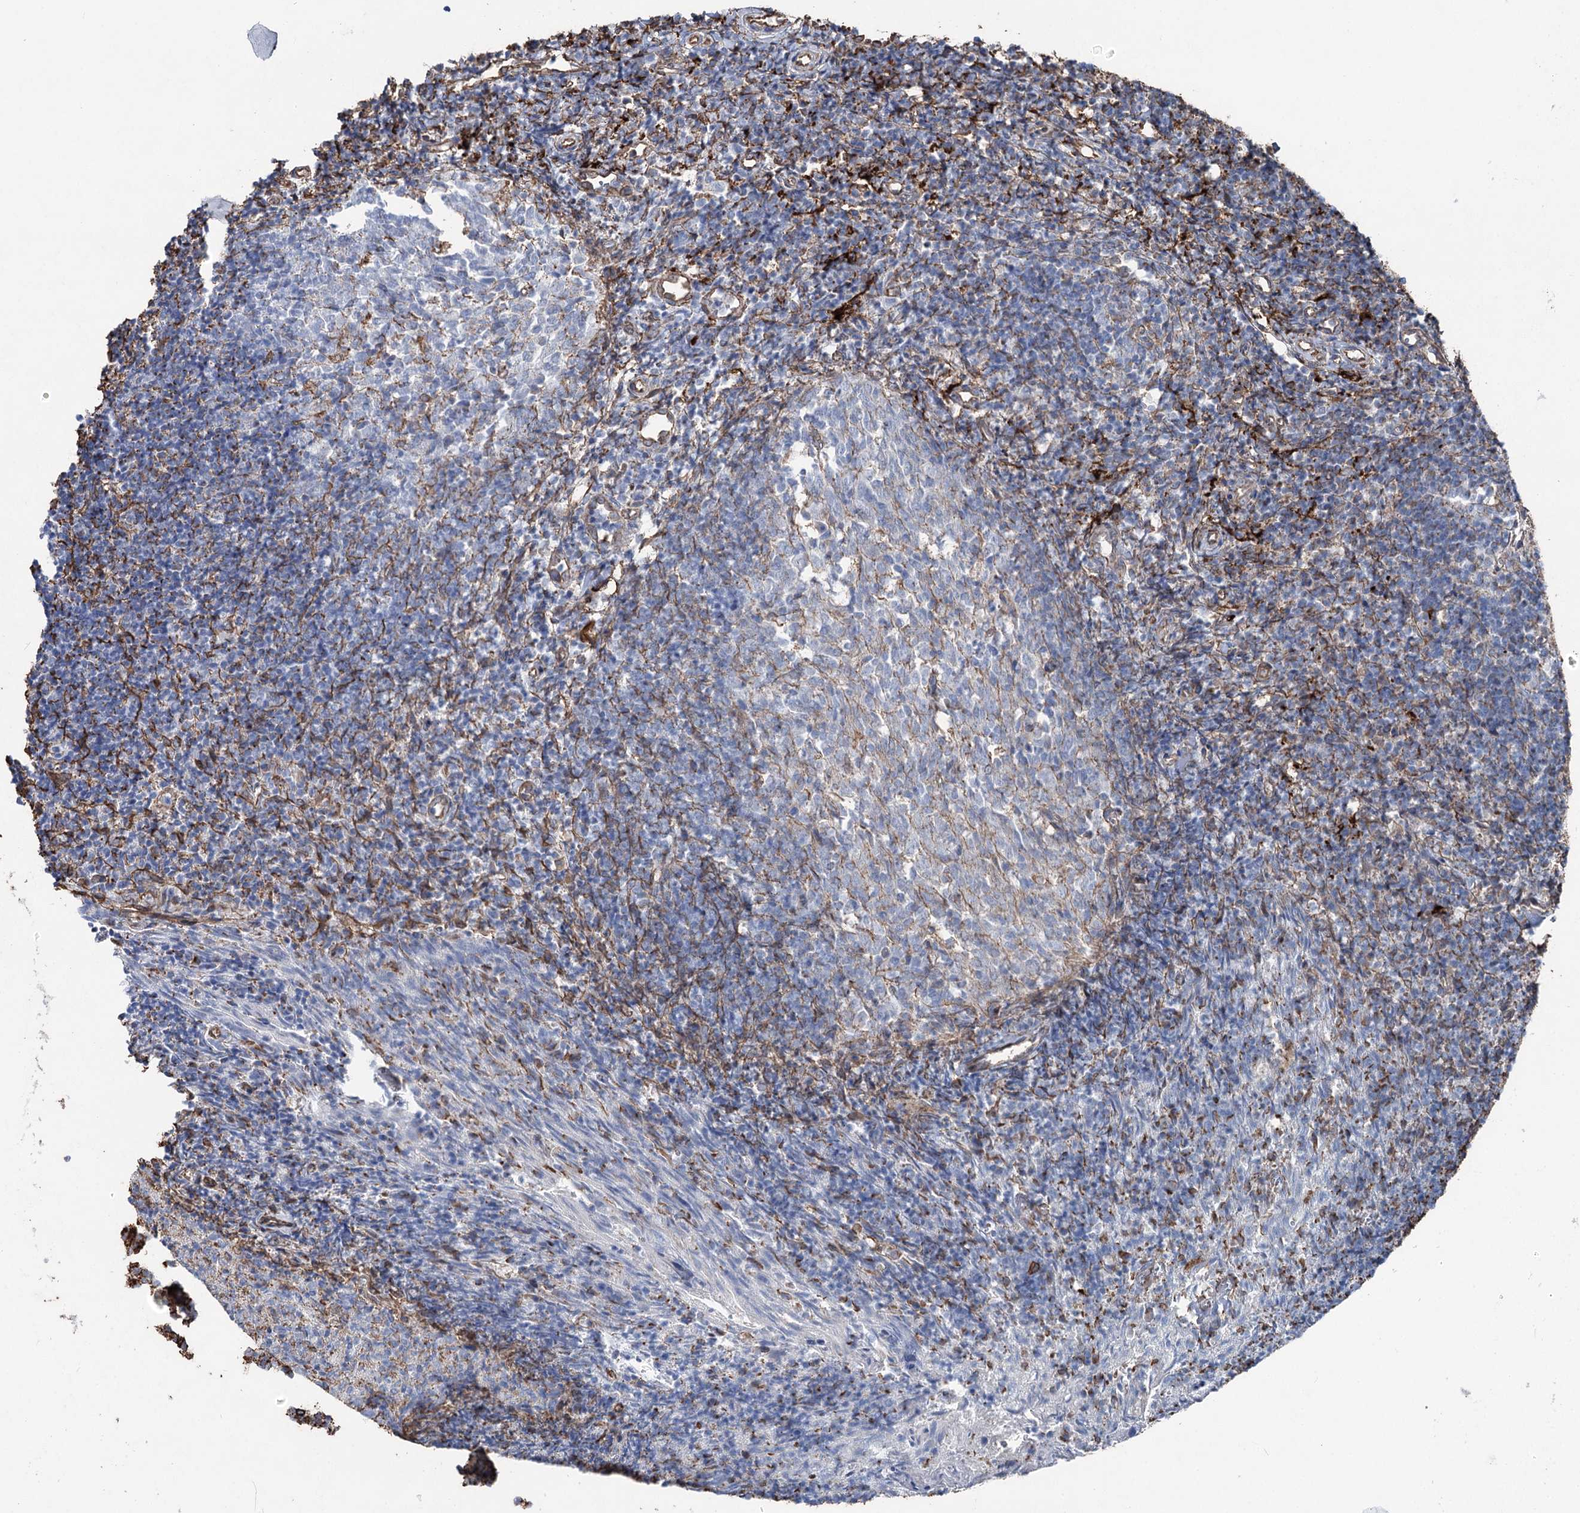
{"staining": {"intensity": "negative", "quantity": "none", "location": "none"}, "tissue": "tonsil", "cell_type": "Germinal center cells", "image_type": "normal", "snomed": [{"axis": "morphology", "description": "Normal tissue, NOS"}, {"axis": "topography", "description": "Tonsil"}], "caption": "Germinal center cells show no significant expression in normal tonsil. Nuclei are stained in blue.", "gene": "CLEC4M", "patient": {"sex": "female", "age": 10}}